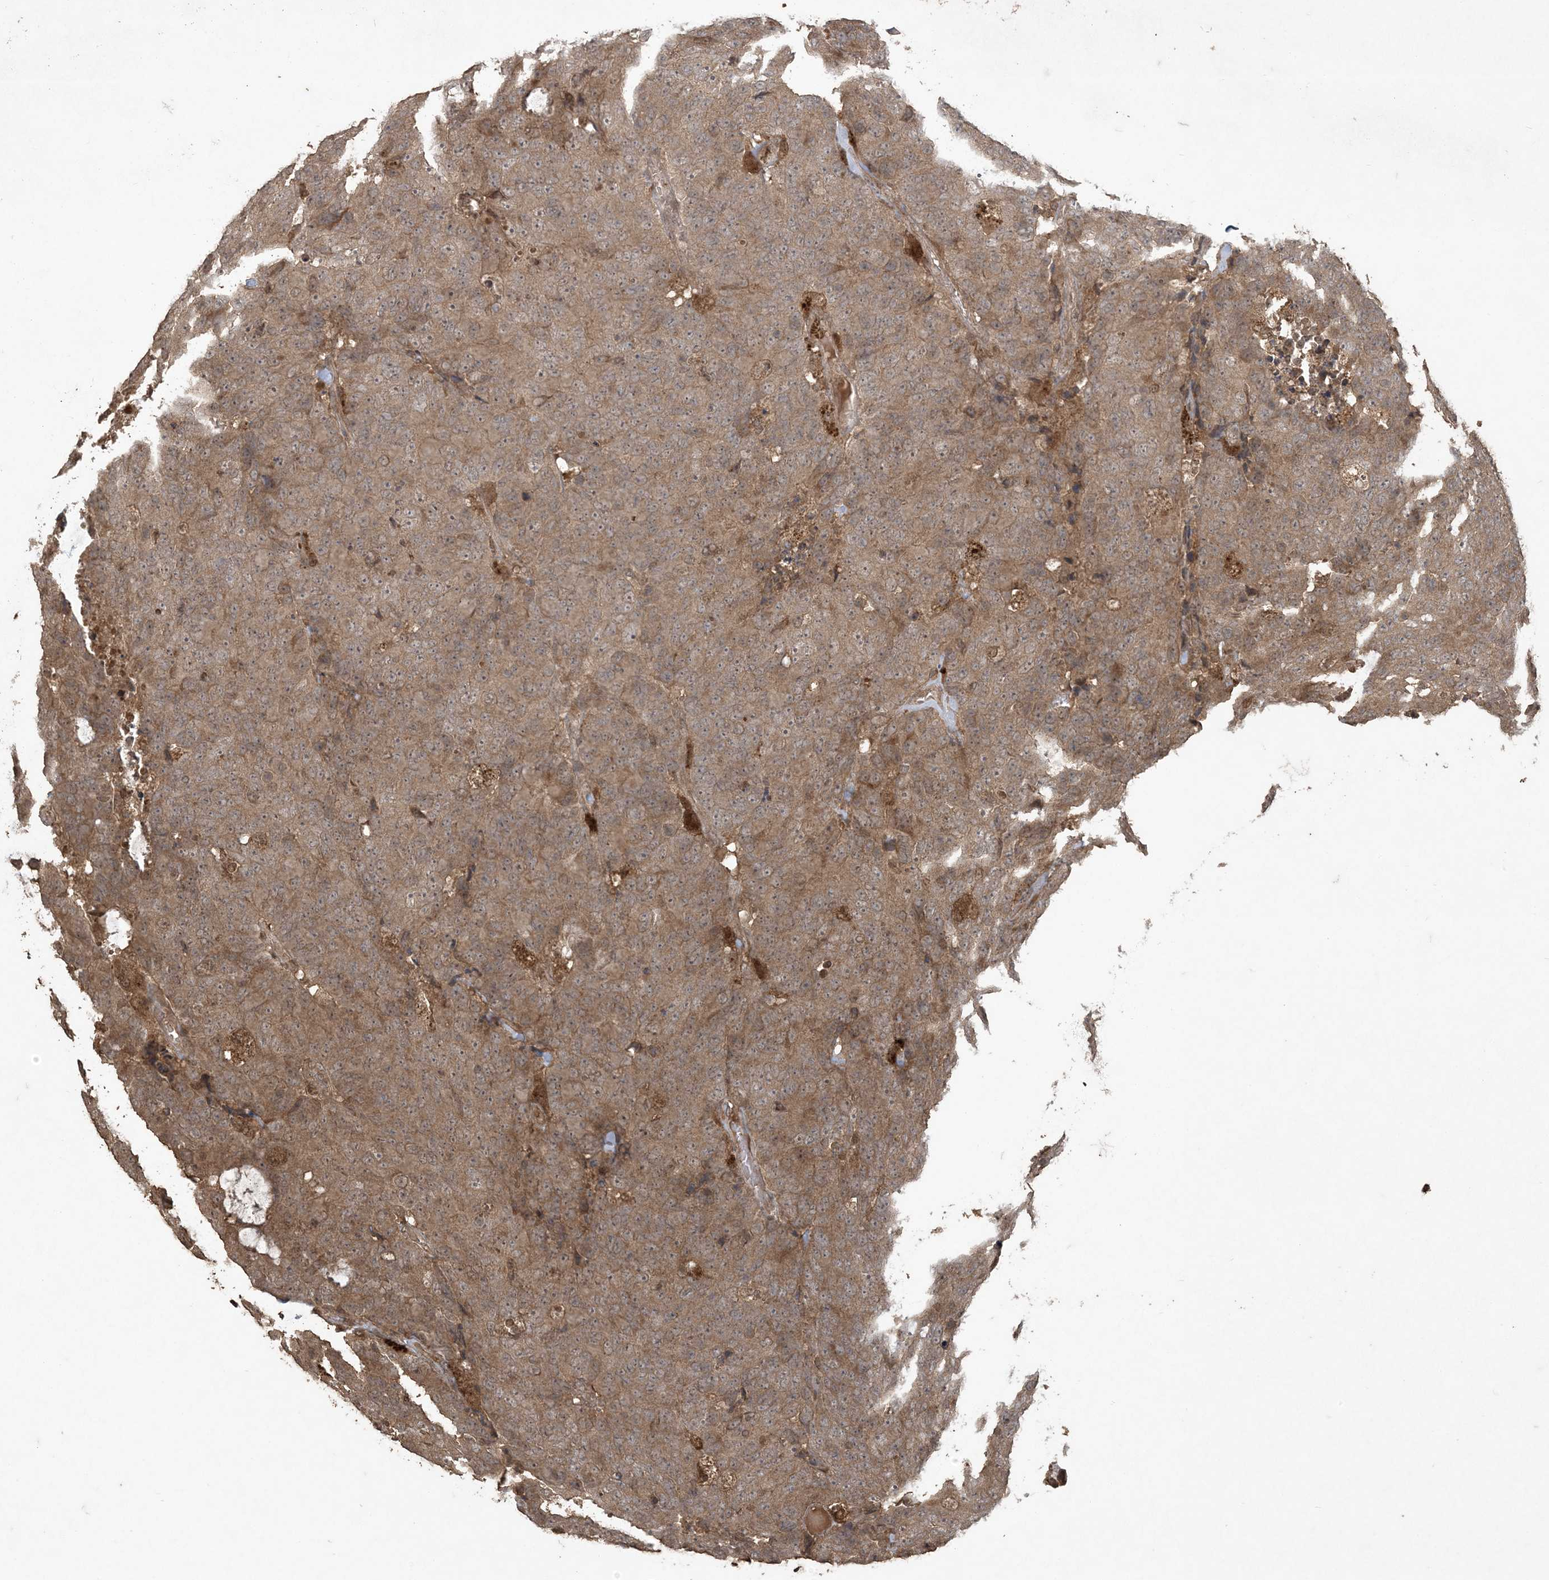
{"staining": {"intensity": "moderate", "quantity": ">75%", "location": "cytoplasmic/membranous"}, "tissue": "colorectal cancer", "cell_type": "Tumor cells", "image_type": "cancer", "snomed": [{"axis": "morphology", "description": "Adenocarcinoma, NOS"}, {"axis": "topography", "description": "Colon"}], "caption": "A high-resolution histopathology image shows IHC staining of colorectal cancer, which shows moderate cytoplasmic/membranous positivity in about >75% of tumor cells.", "gene": "EFCAB8", "patient": {"sex": "female", "age": 86}}